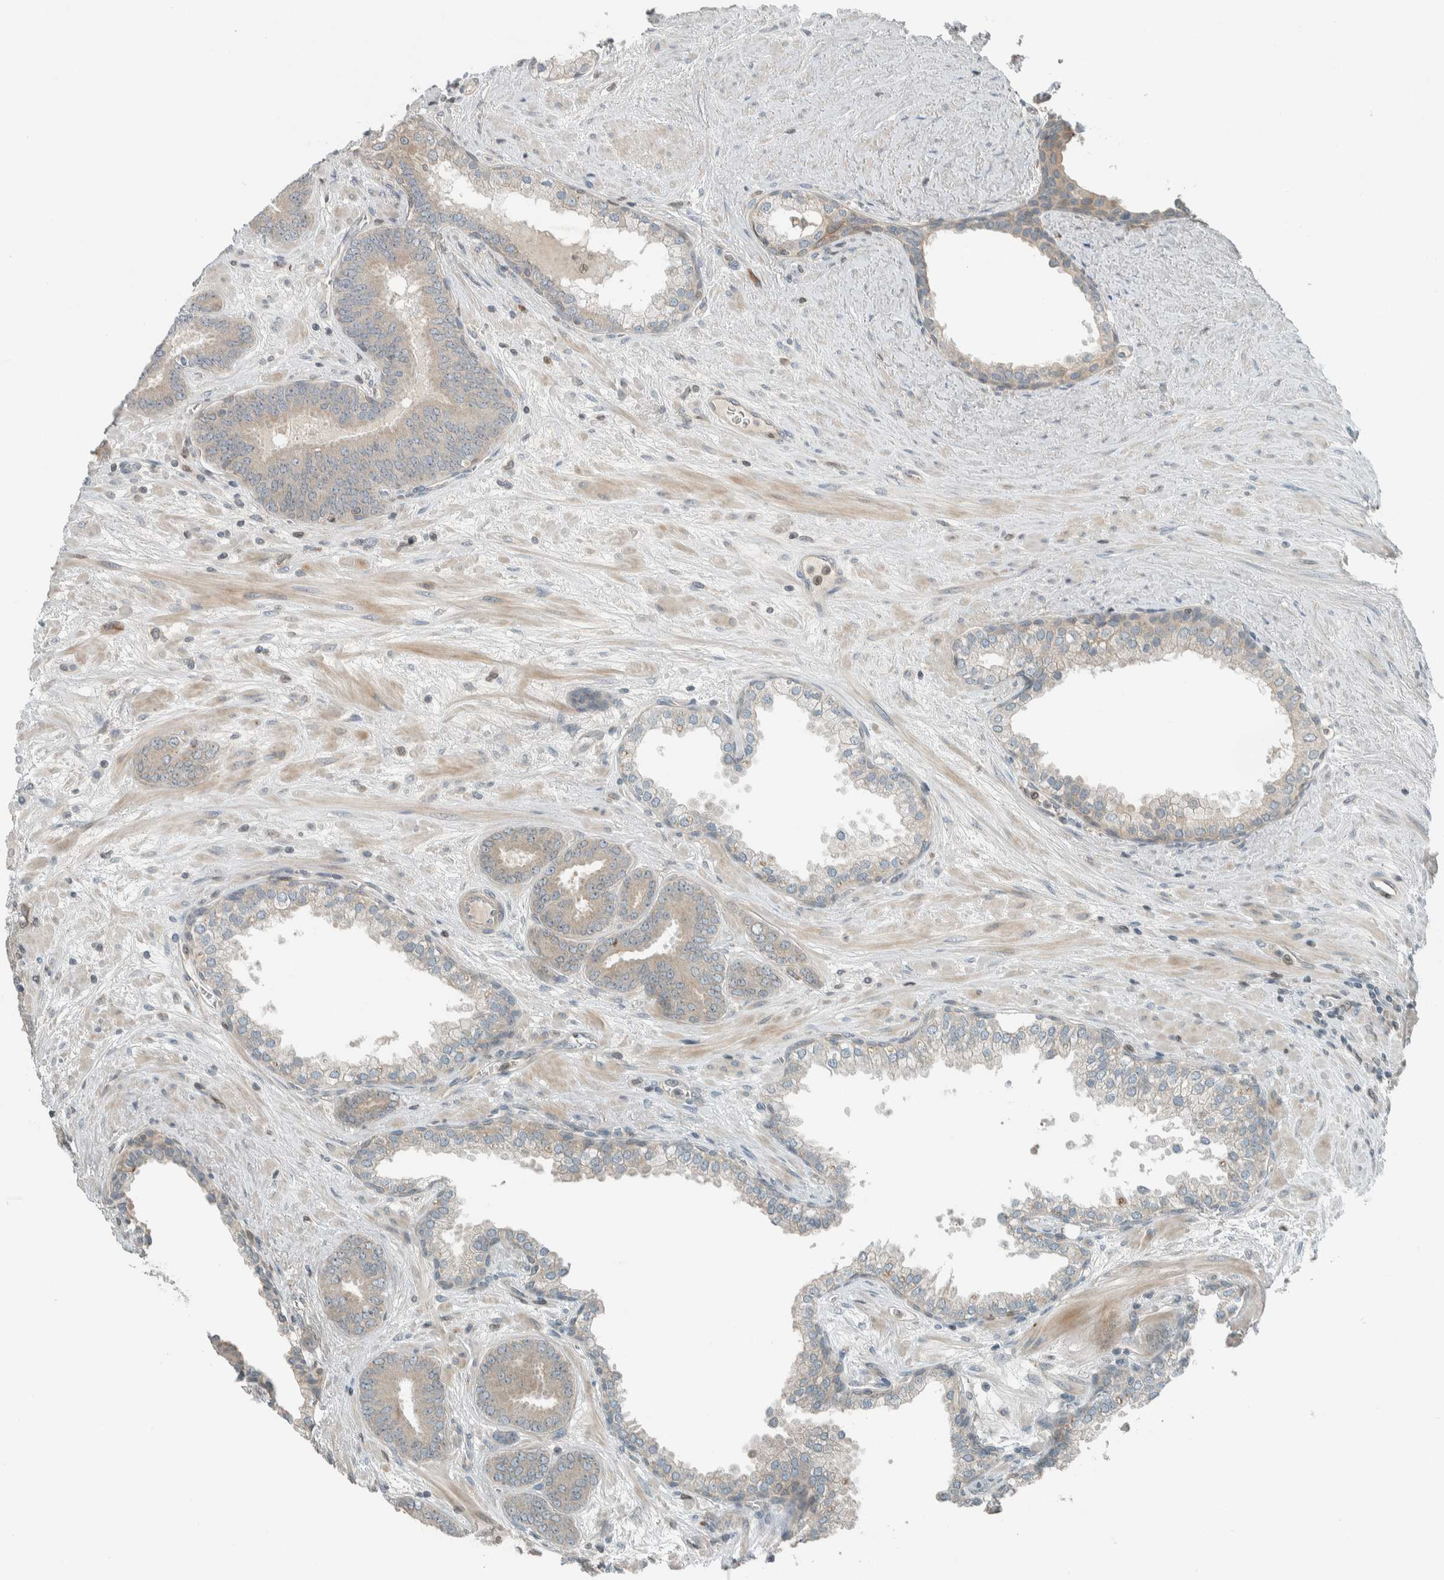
{"staining": {"intensity": "weak", "quantity": "<25%", "location": "cytoplasmic/membranous"}, "tissue": "prostate cancer", "cell_type": "Tumor cells", "image_type": "cancer", "snomed": [{"axis": "morphology", "description": "Adenocarcinoma, Low grade"}, {"axis": "topography", "description": "Prostate"}], "caption": "High magnification brightfield microscopy of adenocarcinoma (low-grade) (prostate) stained with DAB (brown) and counterstained with hematoxylin (blue): tumor cells show no significant expression.", "gene": "SEL1L", "patient": {"sex": "male", "age": 62}}